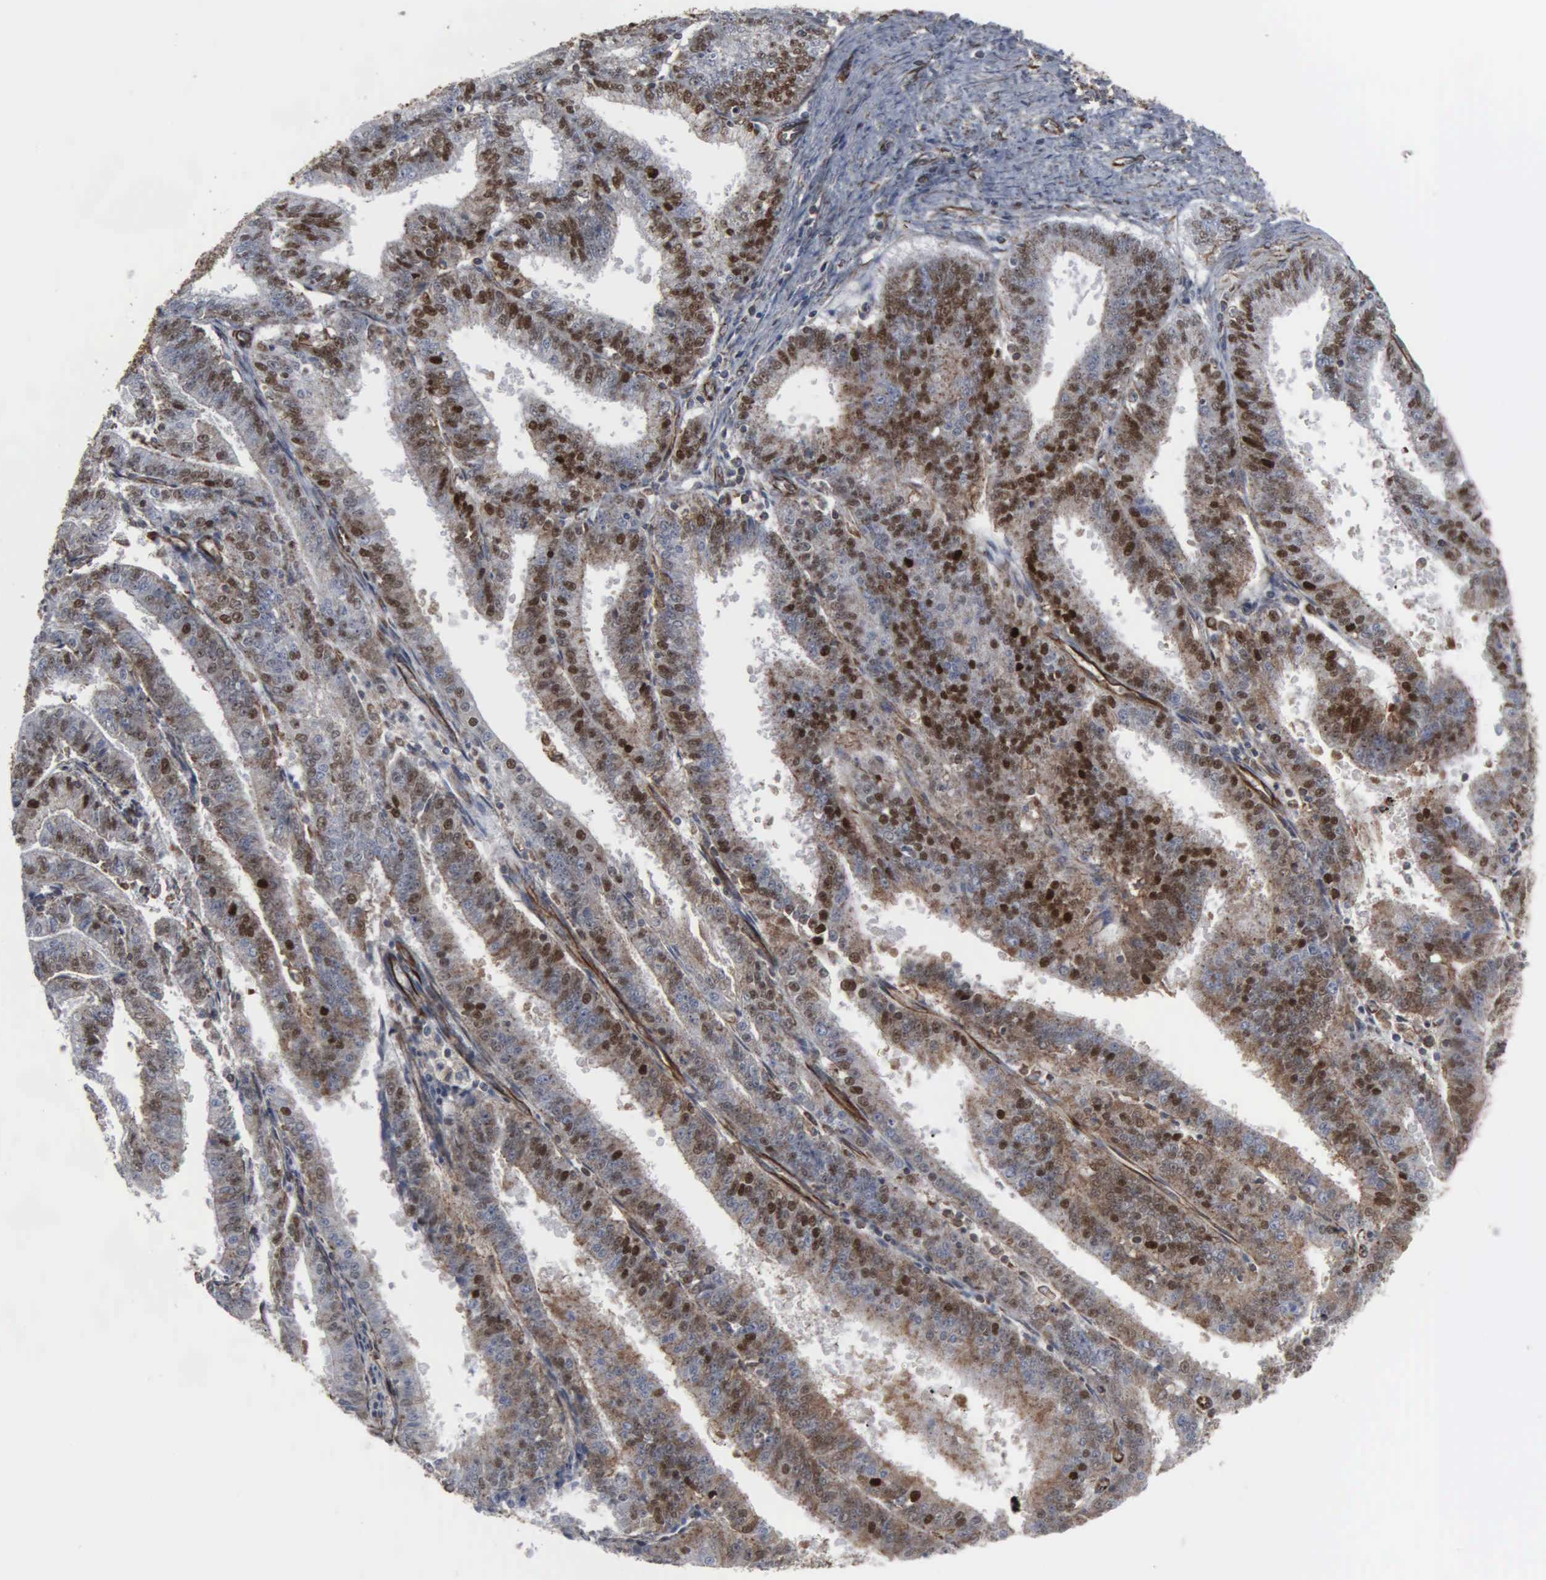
{"staining": {"intensity": "moderate", "quantity": "25%-75%", "location": "cytoplasmic/membranous,nuclear"}, "tissue": "endometrial cancer", "cell_type": "Tumor cells", "image_type": "cancer", "snomed": [{"axis": "morphology", "description": "Adenocarcinoma, NOS"}, {"axis": "topography", "description": "Endometrium"}], "caption": "Moderate cytoplasmic/membranous and nuclear positivity for a protein is appreciated in about 25%-75% of tumor cells of adenocarcinoma (endometrial) using immunohistochemistry.", "gene": "CCNE1", "patient": {"sex": "female", "age": 66}}